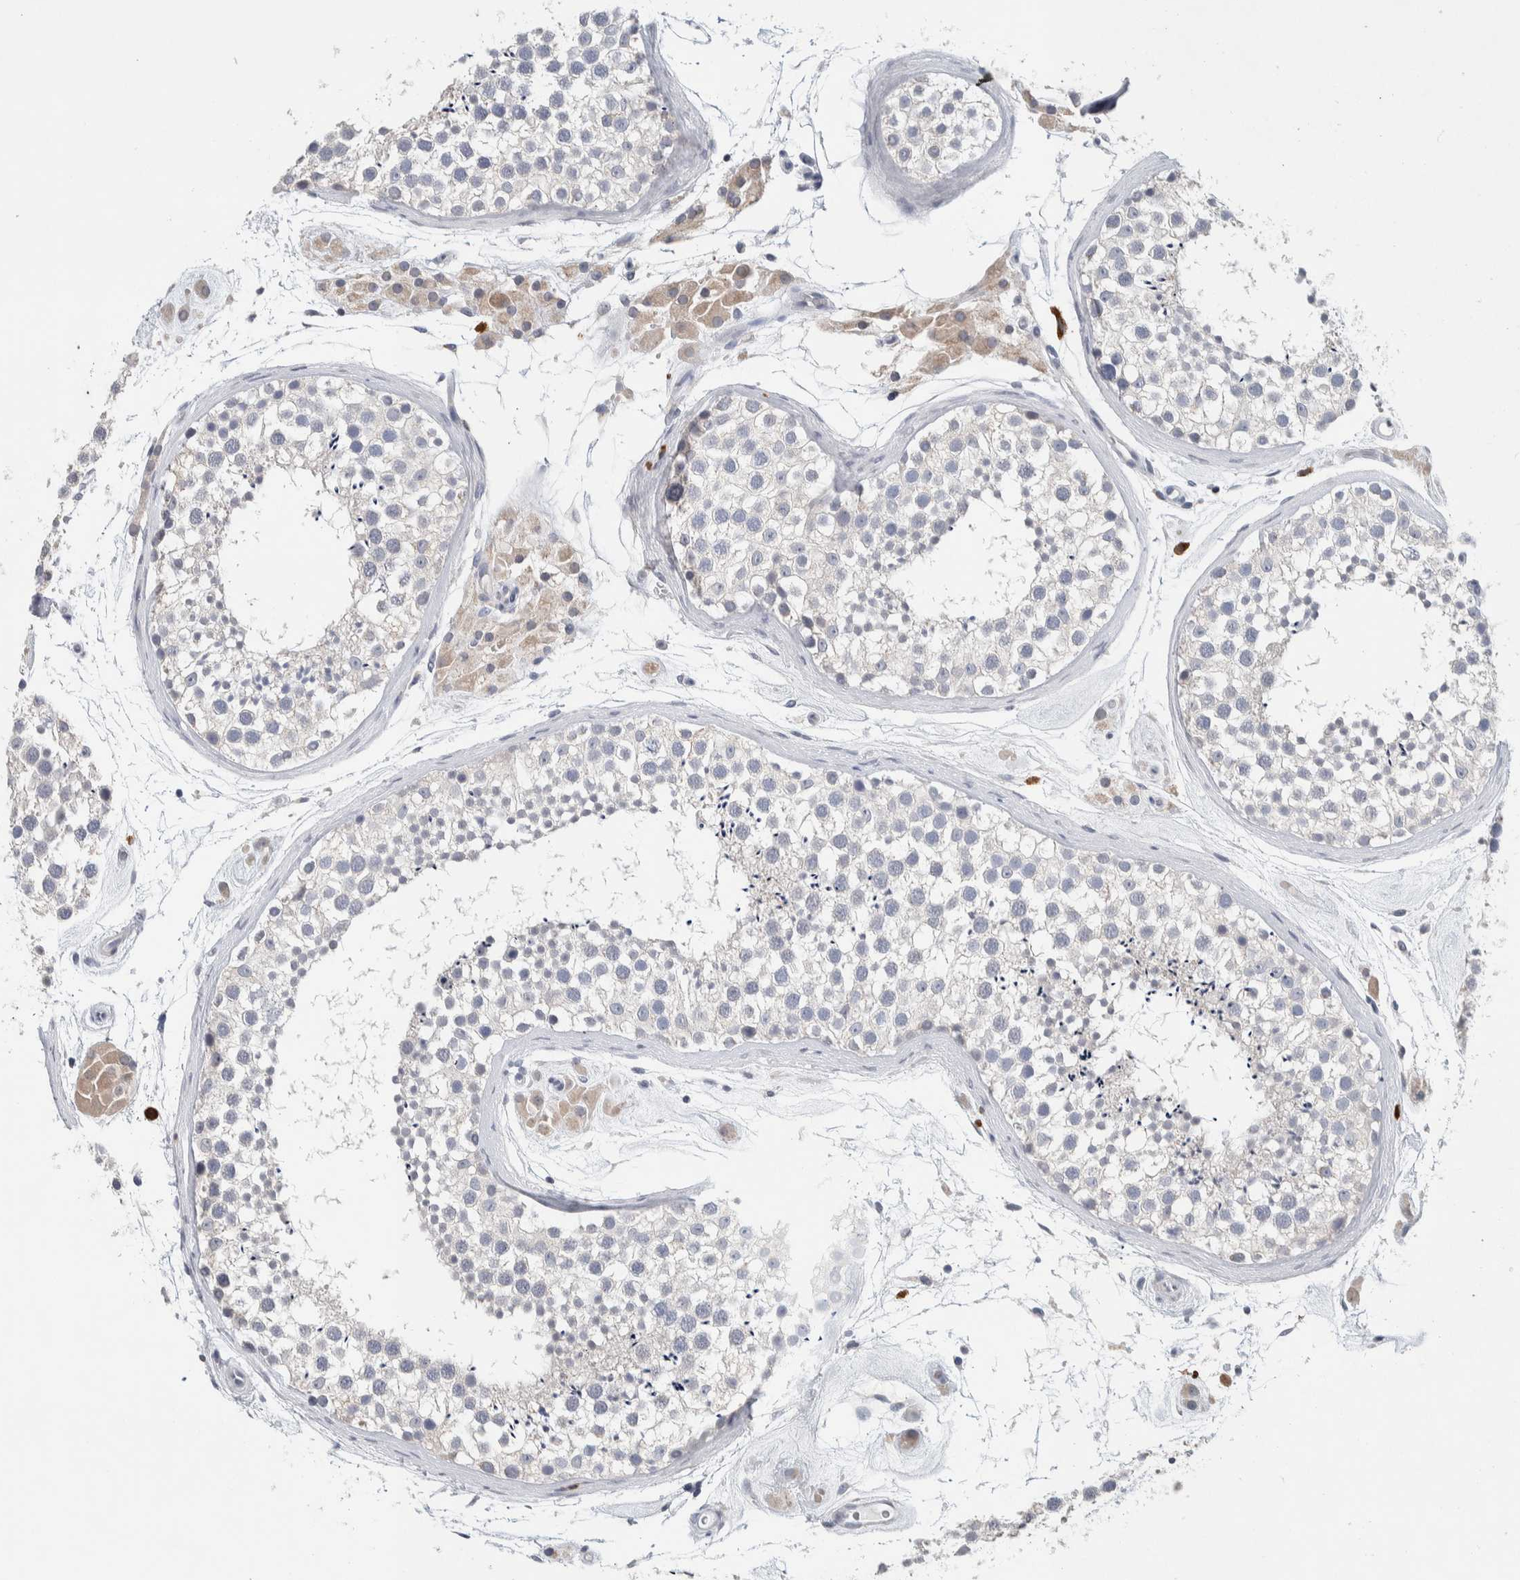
{"staining": {"intensity": "negative", "quantity": "none", "location": "none"}, "tissue": "testis", "cell_type": "Cells in seminiferous ducts", "image_type": "normal", "snomed": [{"axis": "morphology", "description": "Normal tissue, NOS"}, {"axis": "topography", "description": "Testis"}], "caption": "An IHC histopathology image of unremarkable testis is shown. There is no staining in cells in seminiferous ducts of testis. (DAB (3,3'-diaminobenzidine) immunohistochemistry (IHC) visualized using brightfield microscopy, high magnification).", "gene": "SCN2A", "patient": {"sex": "male", "age": 46}}